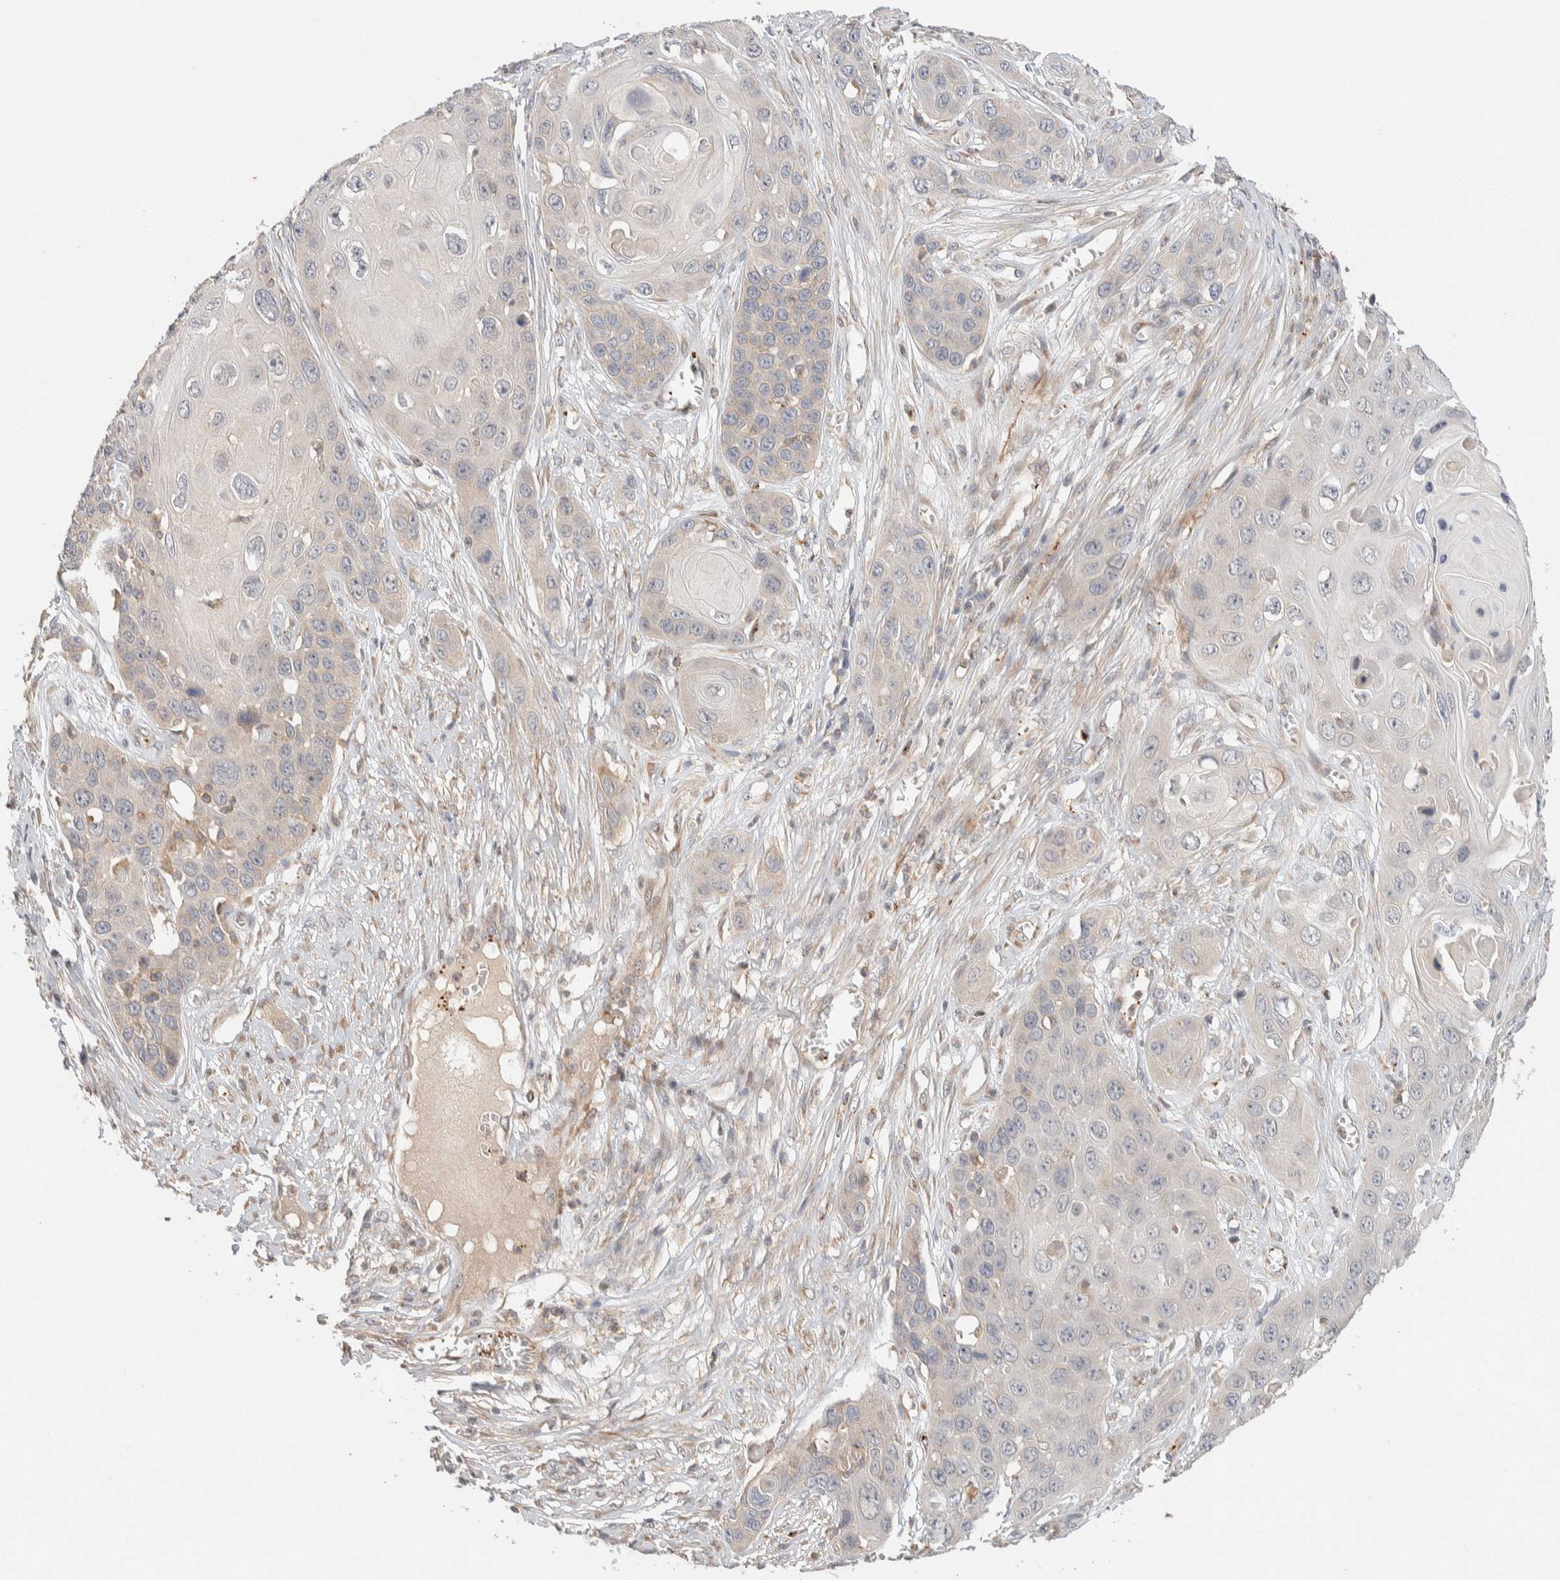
{"staining": {"intensity": "weak", "quantity": "<25%", "location": "cytoplasmic/membranous"}, "tissue": "skin cancer", "cell_type": "Tumor cells", "image_type": "cancer", "snomed": [{"axis": "morphology", "description": "Squamous cell carcinoma, NOS"}, {"axis": "topography", "description": "Skin"}], "caption": "There is no significant positivity in tumor cells of squamous cell carcinoma (skin). (Brightfield microscopy of DAB immunohistochemistry (IHC) at high magnification).", "gene": "KIF9", "patient": {"sex": "male", "age": 55}}